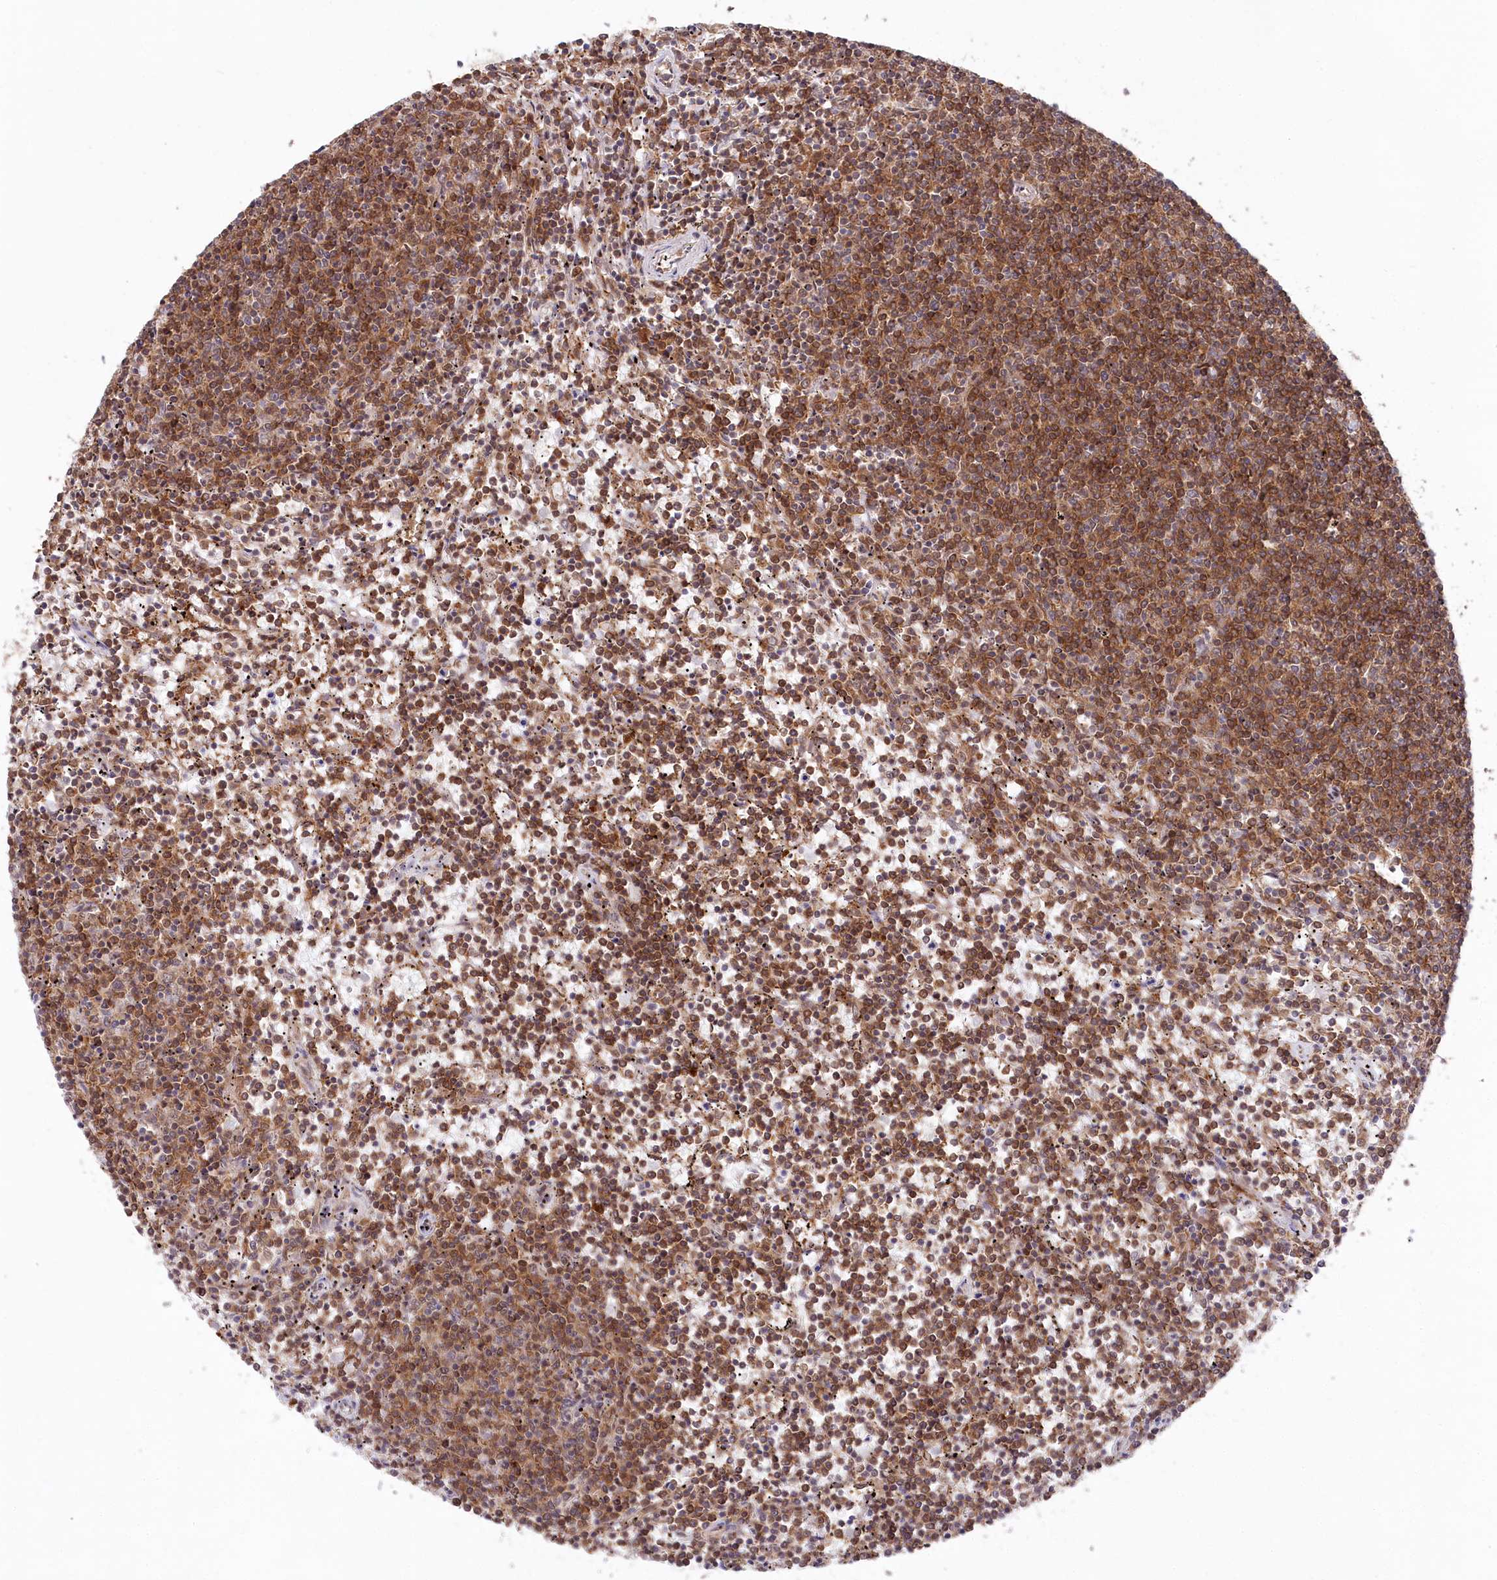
{"staining": {"intensity": "moderate", "quantity": ">75%", "location": "cytoplasmic/membranous"}, "tissue": "lymphoma", "cell_type": "Tumor cells", "image_type": "cancer", "snomed": [{"axis": "morphology", "description": "Malignant lymphoma, non-Hodgkin's type, Low grade"}, {"axis": "topography", "description": "Spleen"}], "caption": "Low-grade malignant lymphoma, non-Hodgkin's type stained with DAB (3,3'-diaminobenzidine) immunohistochemistry (IHC) demonstrates medium levels of moderate cytoplasmic/membranous staining in about >75% of tumor cells. (Stains: DAB (3,3'-diaminobenzidine) in brown, nuclei in blue, Microscopy: brightfield microscopy at high magnification).", "gene": "PPP1R21", "patient": {"sex": "female", "age": 50}}